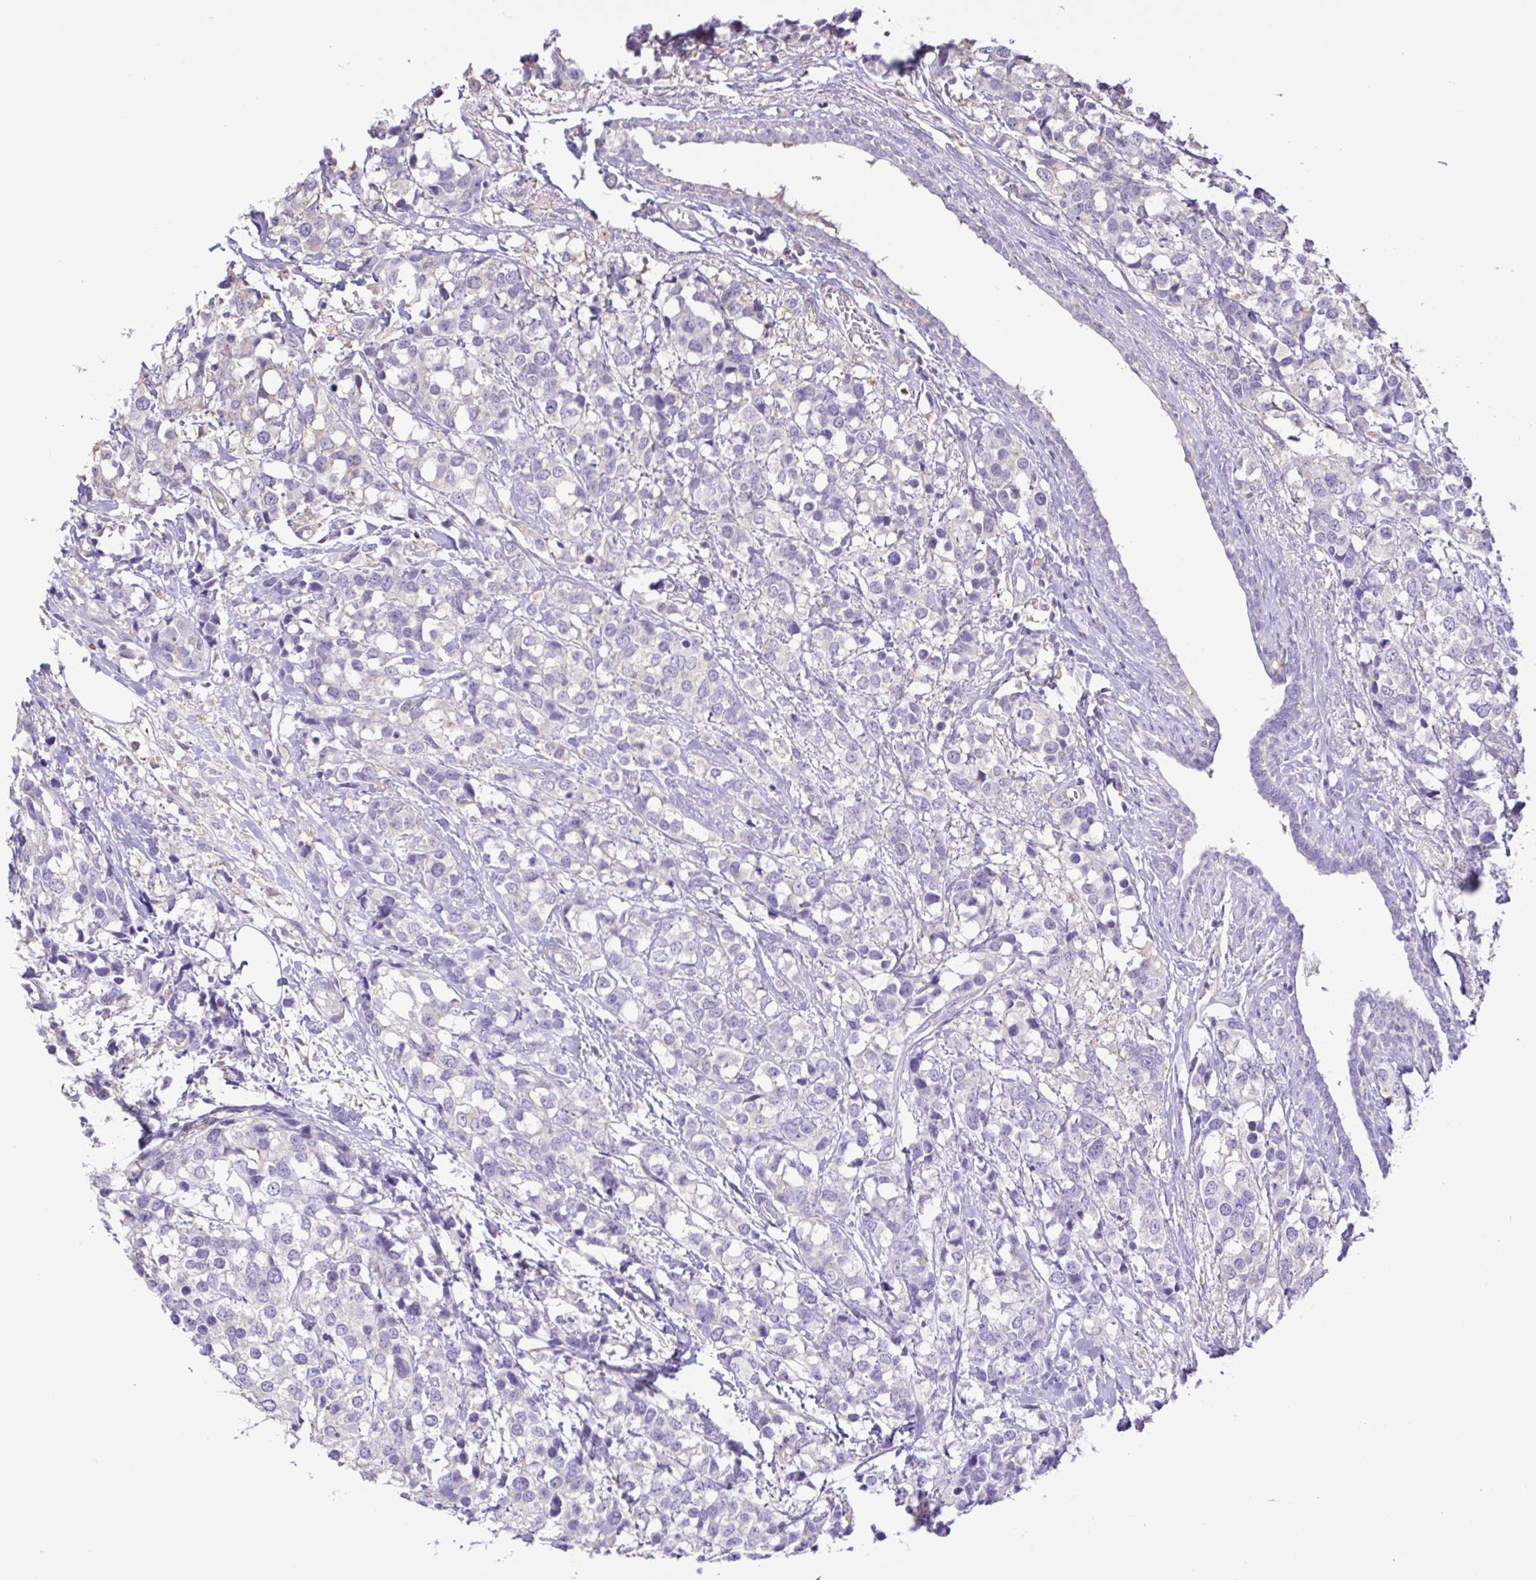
{"staining": {"intensity": "negative", "quantity": "none", "location": "none"}, "tissue": "breast cancer", "cell_type": "Tumor cells", "image_type": "cancer", "snomed": [{"axis": "morphology", "description": "Lobular carcinoma"}, {"axis": "topography", "description": "Breast"}], "caption": "A histopathology image of human breast cancer (lobular carcinoma) is negative for staining in tumor cells. (IHC, brightfield microscopy, high magnification).", "gene": "CYP17A1", "patient": {"sex": "female", "age": 59}}